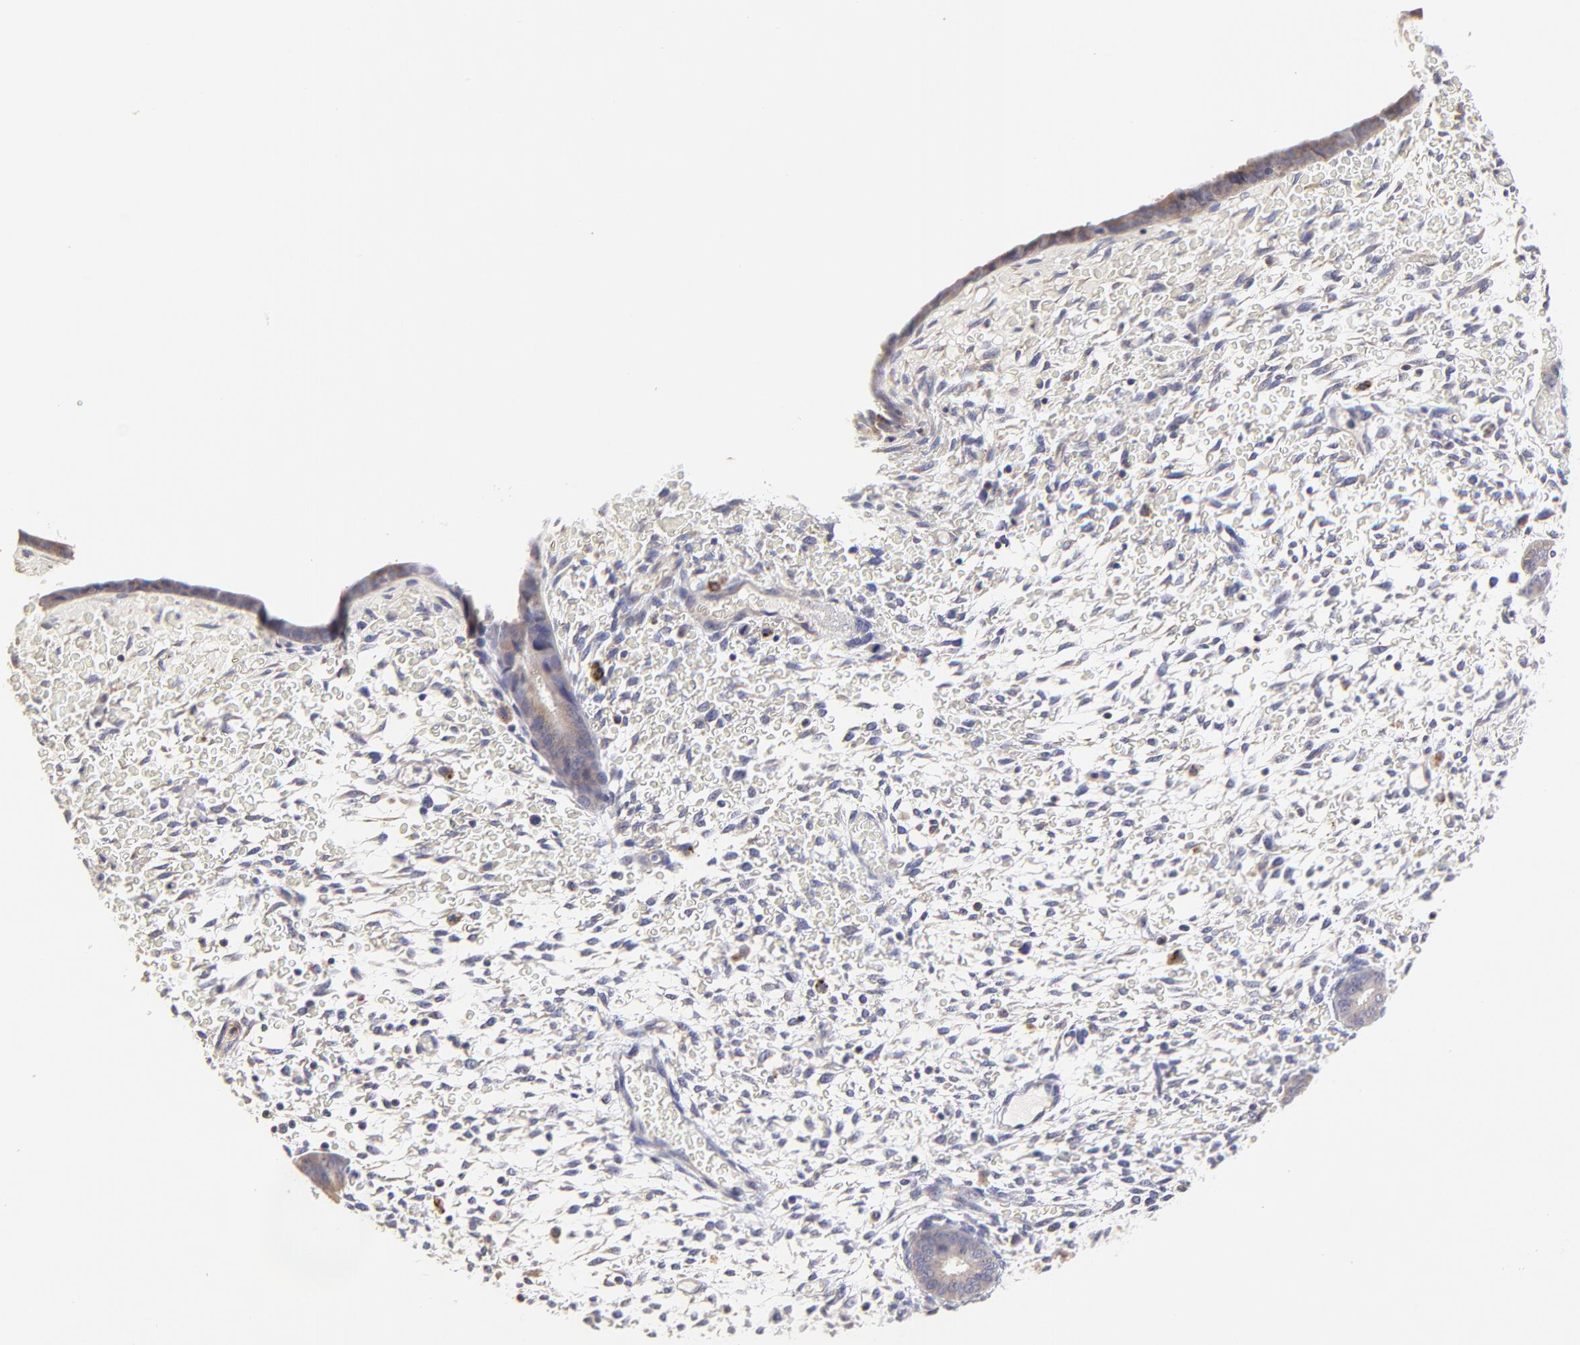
{"staining": {"intensity": "moderate", "quantity": "<25%", "location": "cytoplasmic/membranous"}, "tissue": "endometrium", "cell_type": "Cells in endometrial stroma", "image_type": "normal", "snomed": [{"axis": "morphology", "description": "Normal tissue, NOS"}, {"axis": "topography", "description": "Endometrium"}], "caption": "Approximately <25% of cells in endometrial stroma in benign endometrium exhibit moderate cytoplasmic/membranous protein positivity as visualized by brown immunohistochemical staining.", "gene": "GCSAM", "patient": {"sex": "female", "age": 42}}